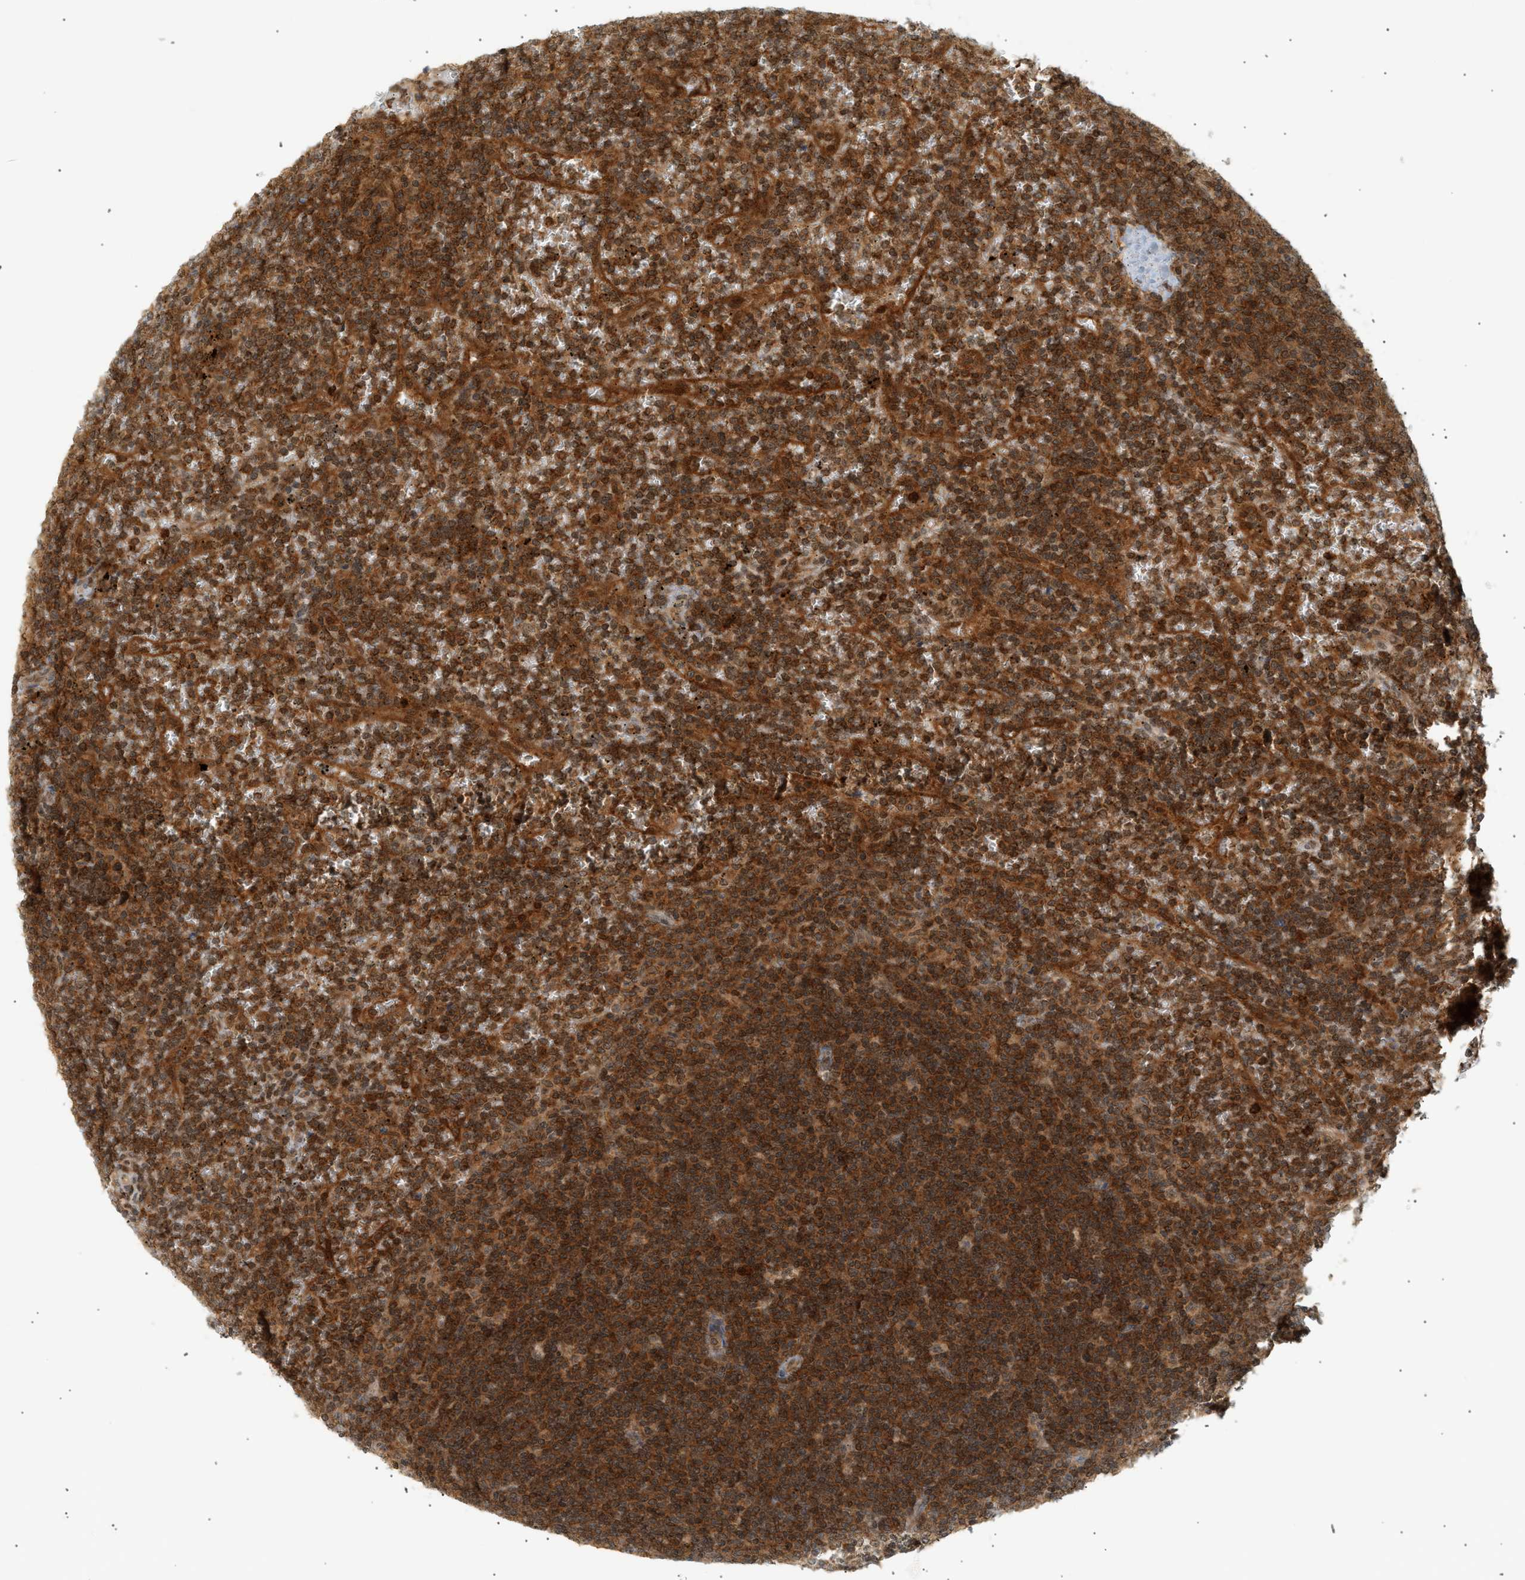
{"staining": {"intensity": "strong", "quantity": ">75%", "location": "cytoplasmic/membranous"}, "tissue": "lymphoma", "cell_type": "Tumor cells", "image_type": "cancer", "snomed": [{"axis": "morphology", "description": "Malignant lymphoma, non-Hodgkin's type, Low grade"}, {"axis": "topography", "description": "Spleen"}], "caption": "Protein positivity by IHC displays strong cytoplasmic/membranous staining in about >75% of tumor cells in low-grade malignant lymphoma, non-Hodgkin's type.", "gene": "SHC1", "patient": {"sex": "female", "age": 19}}